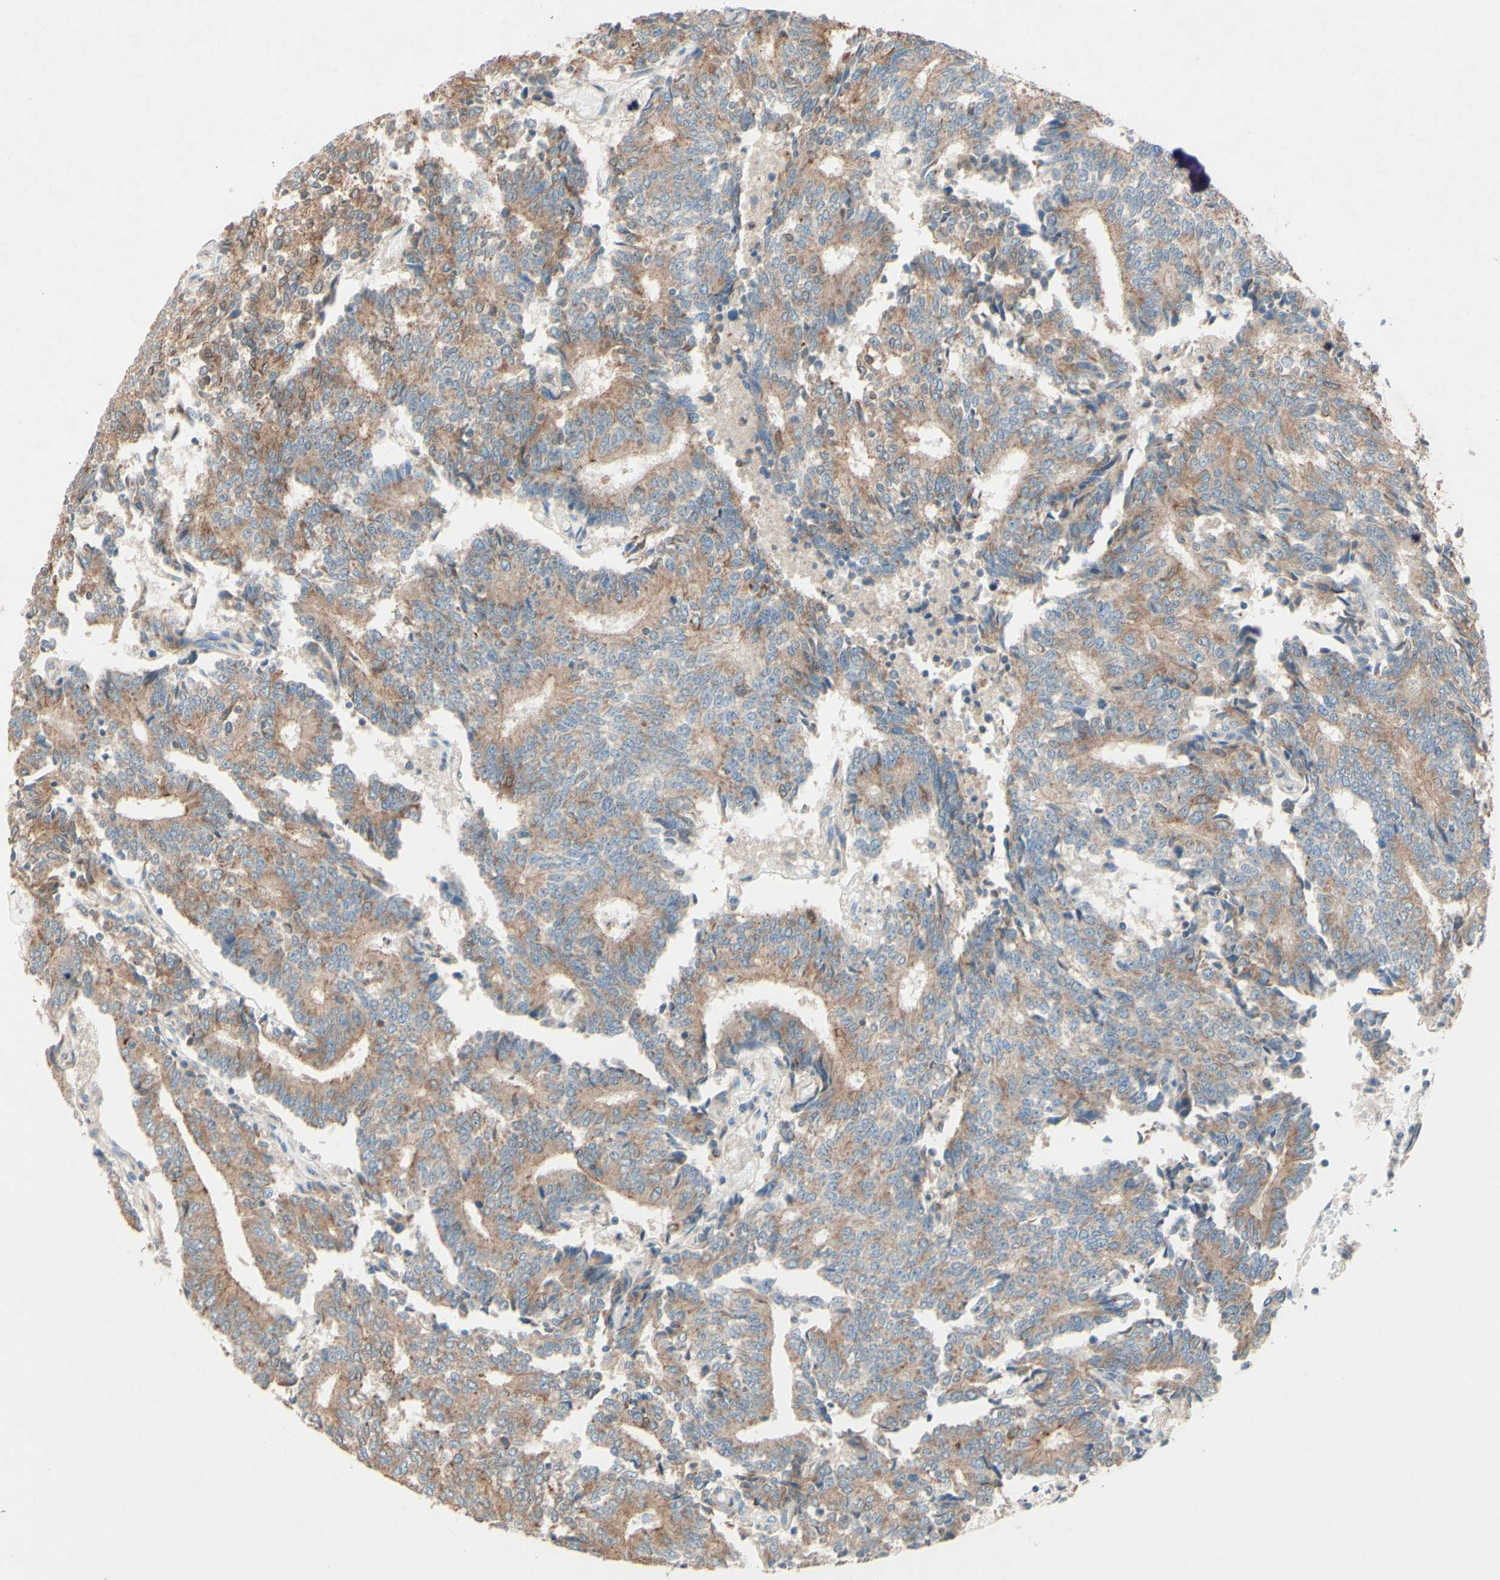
{"staining": {"intensity": "weak", "quantity": ">75%", "location": "cytoplasmic/membranous"}, "tissue": "prostate cancer", "cell_type": "Tumor cells", "image_type": "cancer", "snomed": [{"axis": "morphology", "description": "Normal tissue, NOS"}, {"axis": "morphology", "description": "Adenocarcinoma, High grade"}, {"axis": "topography", "description": "Prostate"}, {"axis": "topography", "description": "Seminal veicle"}], "caption": "This is an image of immunohistochemistry (IHC) staining of prostate cancer, which shows weak staining in the cytoplasmic/membranous of tumor cells.", "gene": "MTM1", "patient": {"sex": "male", "age": 55}}